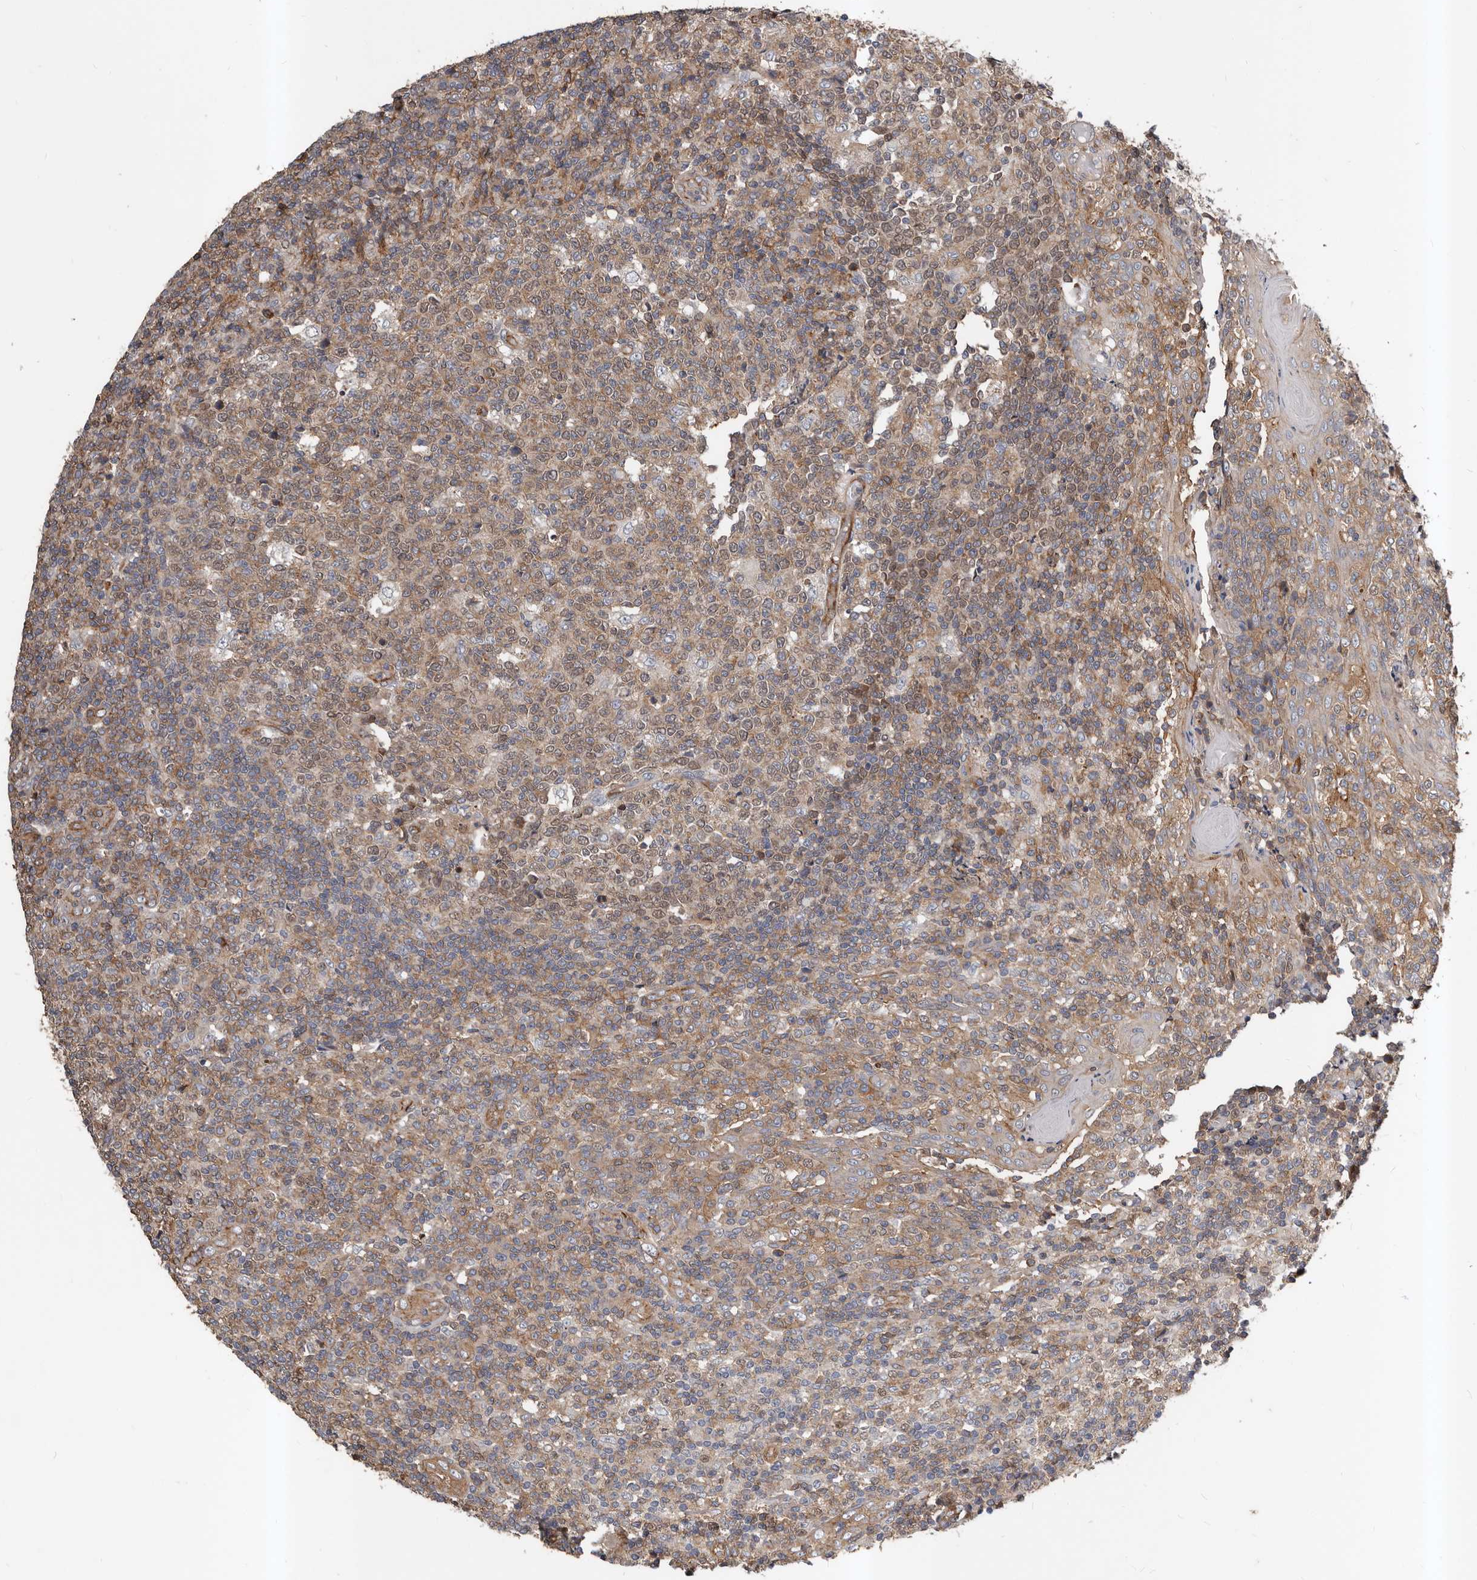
{"staining": {"intensity": "moderate", "quantity": ">75%", "location": "cytoplasmic/membranous,nuclear"}, "tissue": "tonsil", "cell_type": "Germinal center cells", "image_type": "normal", "snomed": [{"axis": "morphology", "description": "Normal tissue, NOS"}, {"axis": "topography", "description": "Tonsil"}], "caption": "The micrograph displays staining of benign tonsil, revealing moderate cytoplasmic/membranous,nuclear protein positivity (brown color) within germinal center cells.", "gene": "PNRC2", "patient": {"sex": "female", "age": 19}}